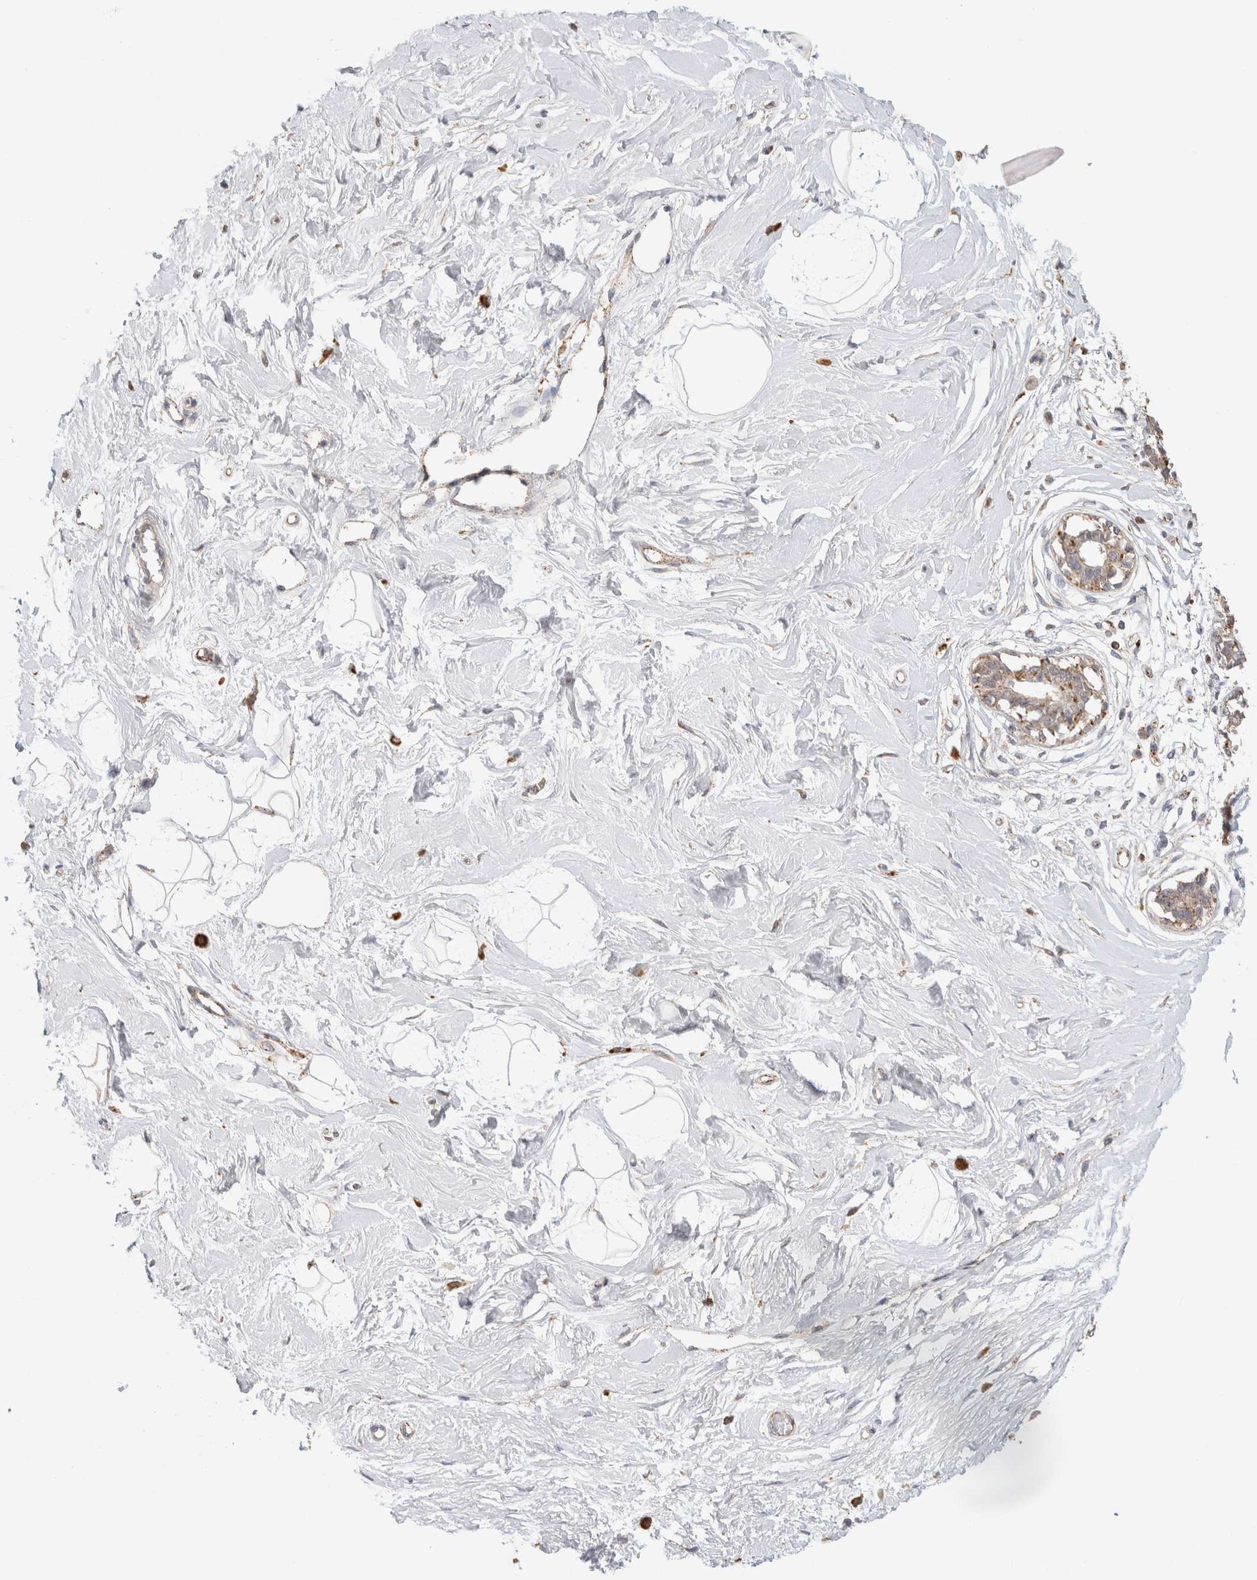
{"staining": {"intensity": "negative", "quantity": "none", "location": "none"}, "tissue": "breast", "cell_type": "Adipocytes", "image_type": "normal", "snomed": [{"axis": "morphology", "description": "Normal tissue, NOS"}, {"axis": "topography", "description": "Breast"}], "caption": "Adipocytes are negative for brown protein staining in benign breast. The staining is performed using DAB (3,3'-diaminobenzidine) brown chromogen with nuclei counter-stained in using hematoxylin.", "gene": "GNS", "patient": {"sex": "female", "age": 45}}